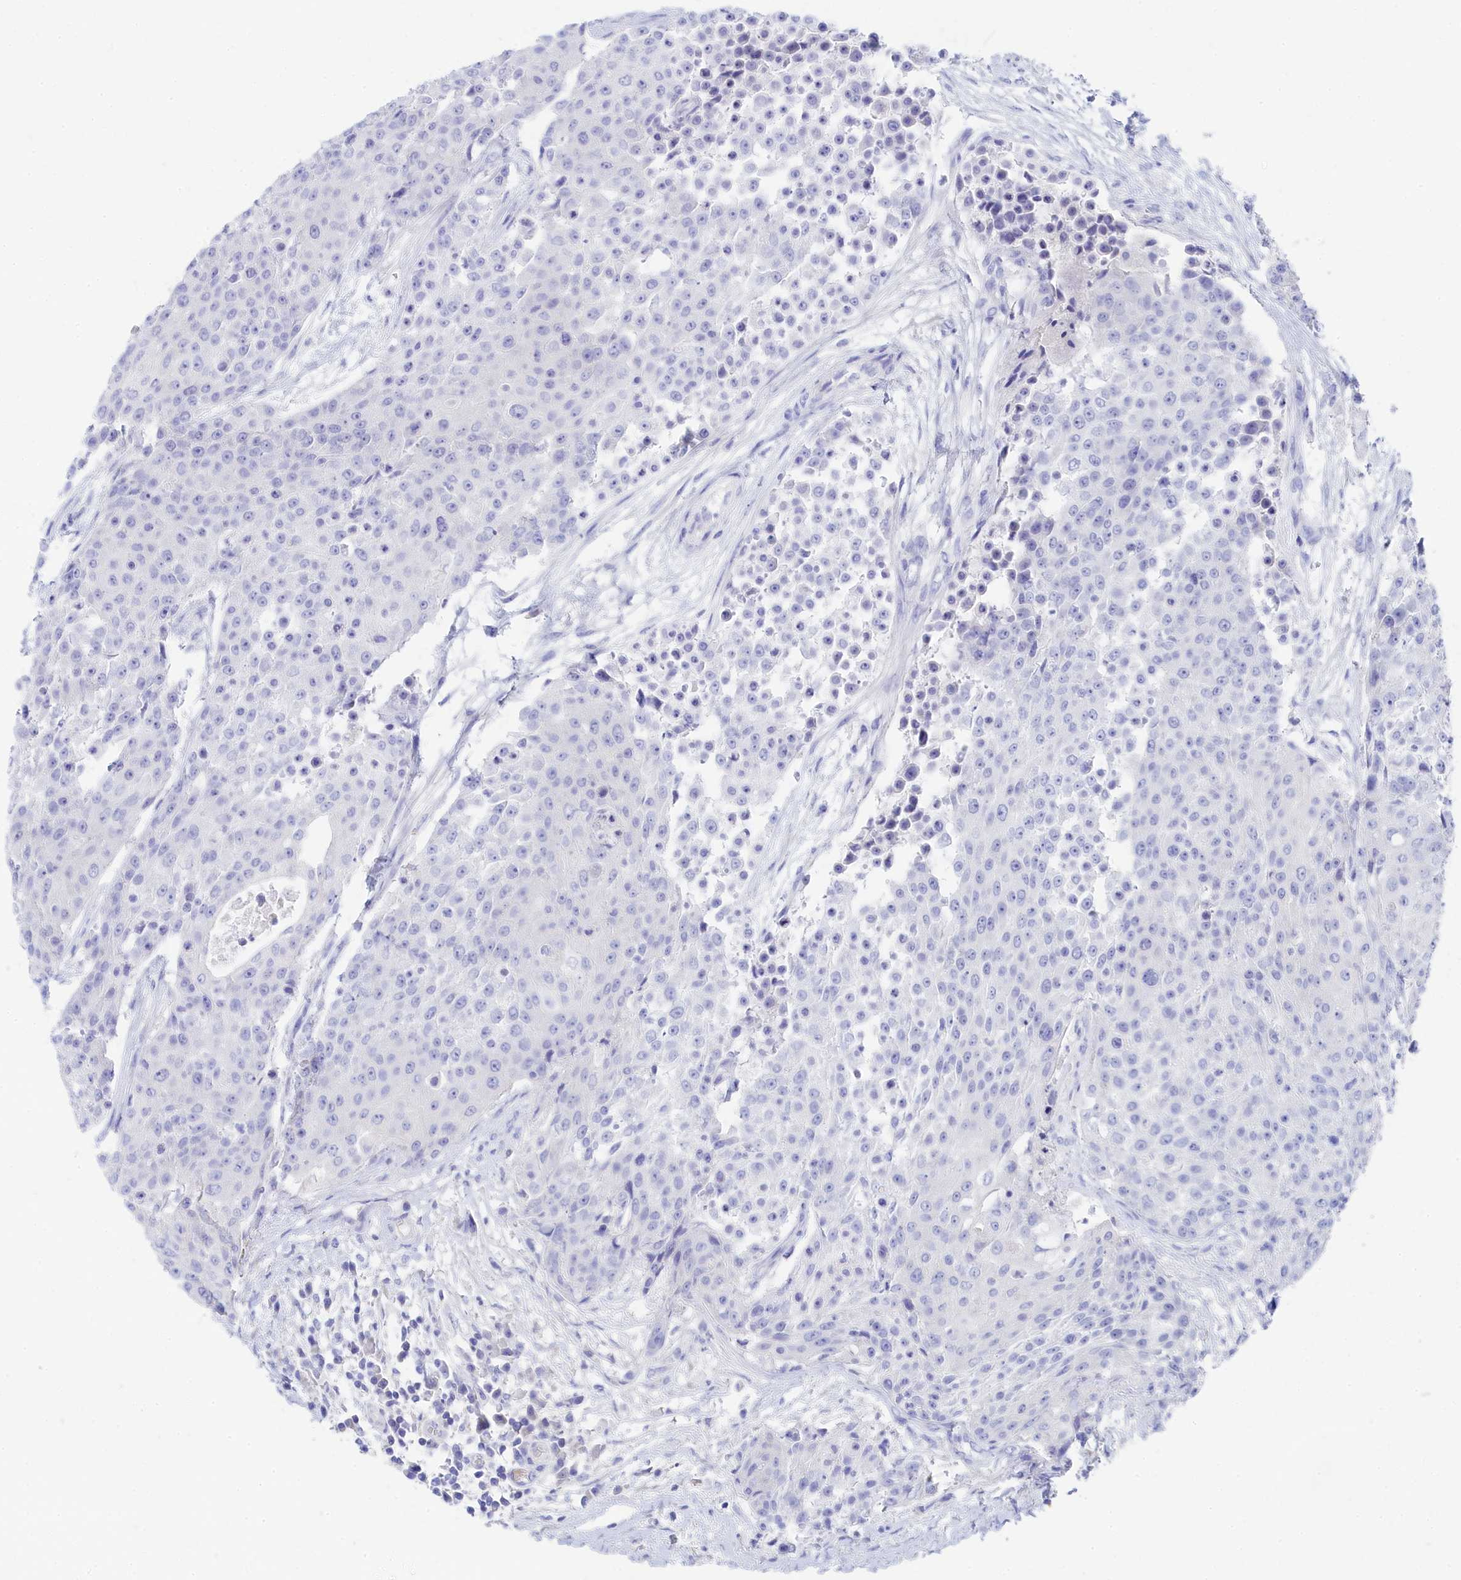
{"staining": {"intensity": "negative", "quantity": "none", "location": "none"}, "tissue": "urothelial cancer", "cell_type": "Tumor cells", "image_type": "cancer", "snomed": [{"axis": "morphology", "description": "Urothelial carcinoma, High grade"}, {"axis": "topography", "description": "Urinary bladder"}], "caption": "Image shows no protein positivity in tumor cells of high-grade urothelial carcinoma tissue.", "gene": "TRIM10", "patient": {"sex": "female", "age": 63}}